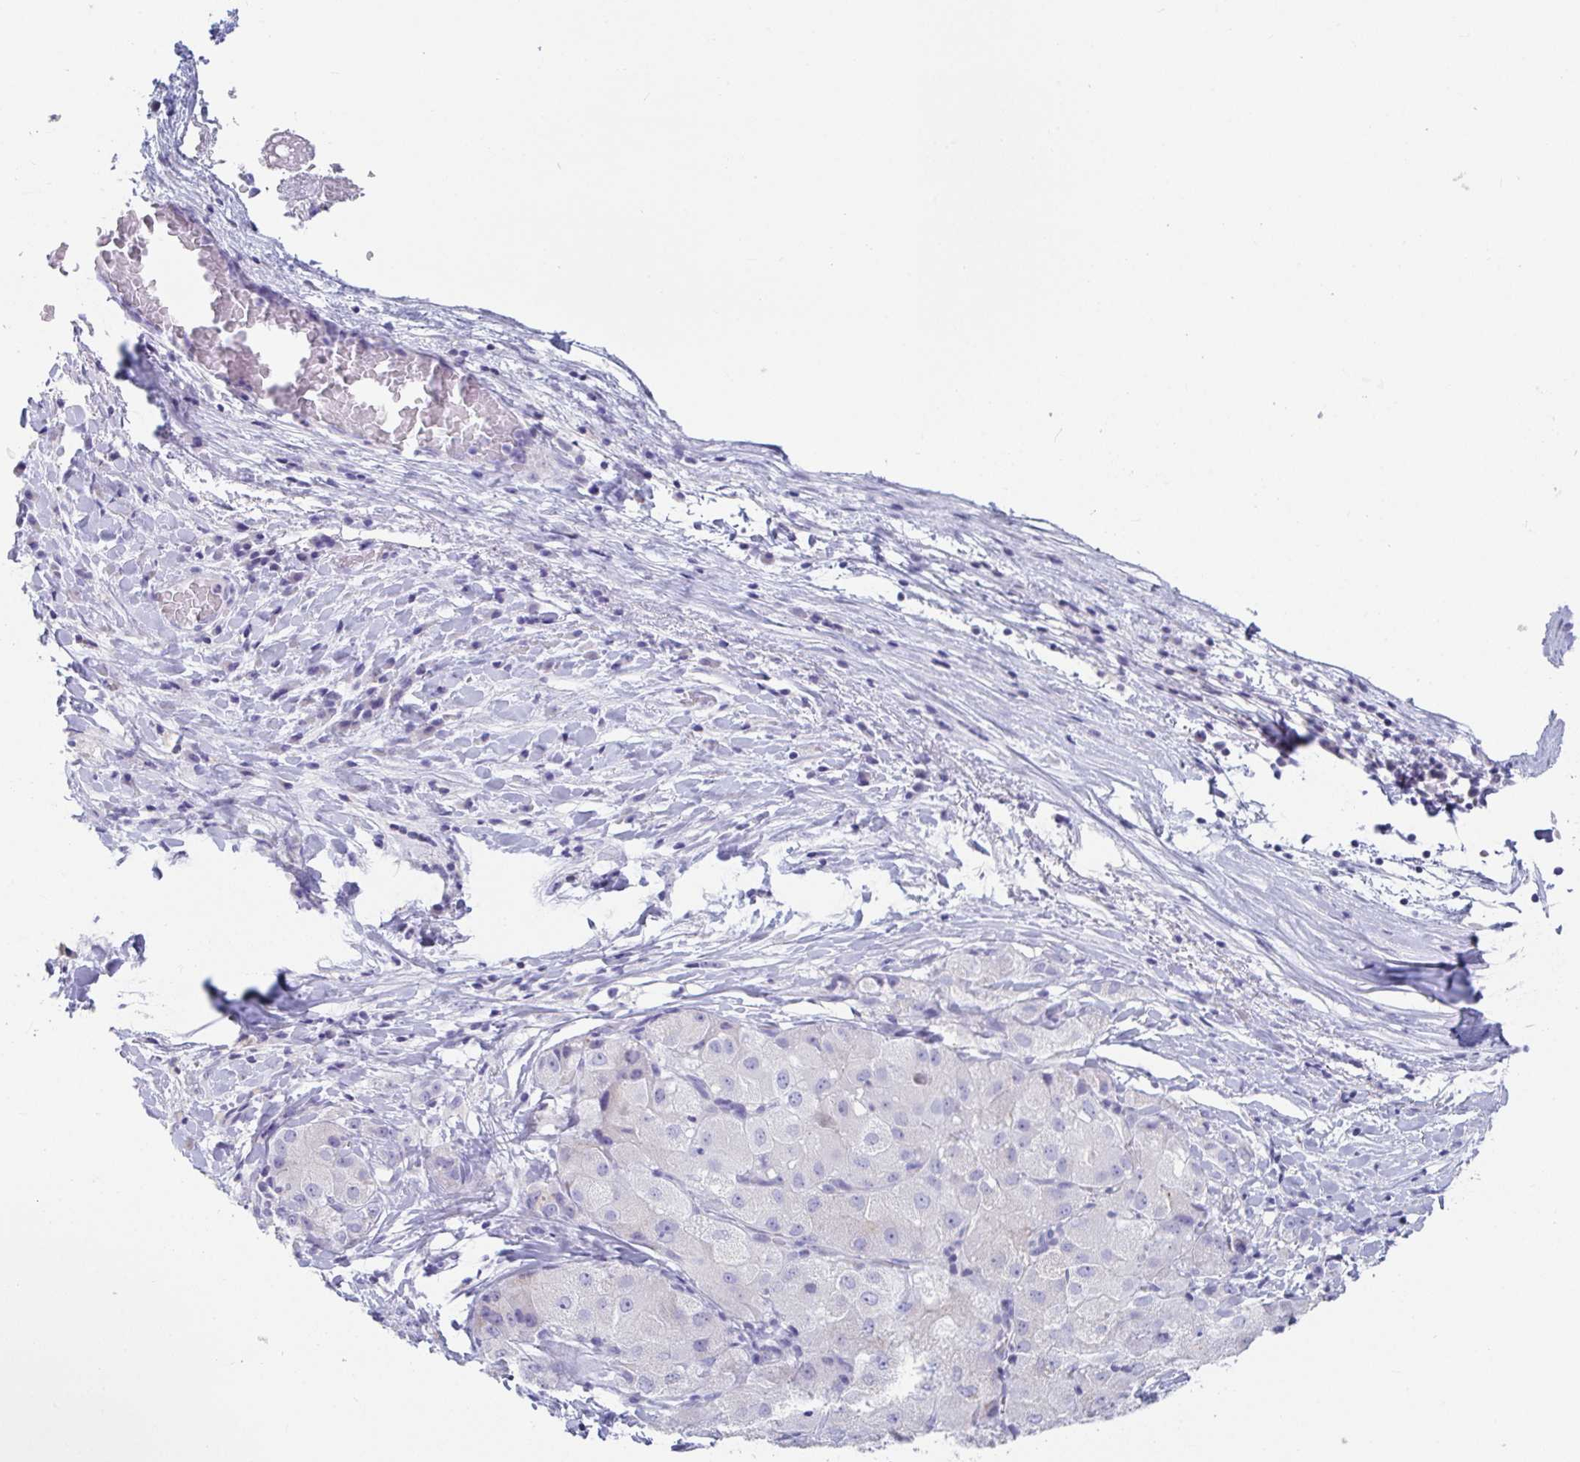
{"staining": {"intensity": "negative", "quantity": "none", "location": "none"}, "tissue": "liver cancer", "cell_type": "Tumor cells", "image_type": "cancer", "snomed": [{"axis": "morphology", "description": "Carcinoma, Hepatocellular, NOS"}, {"axis": "topography", "description": "Liver"}], "caption": "Histopathology image shows no protein staining in tumor cells of liver cancer (hepatocellular carcinoma) tissue.", "gene": "PLA2G1B", "patient": {"sex": "male", "age": 80}}